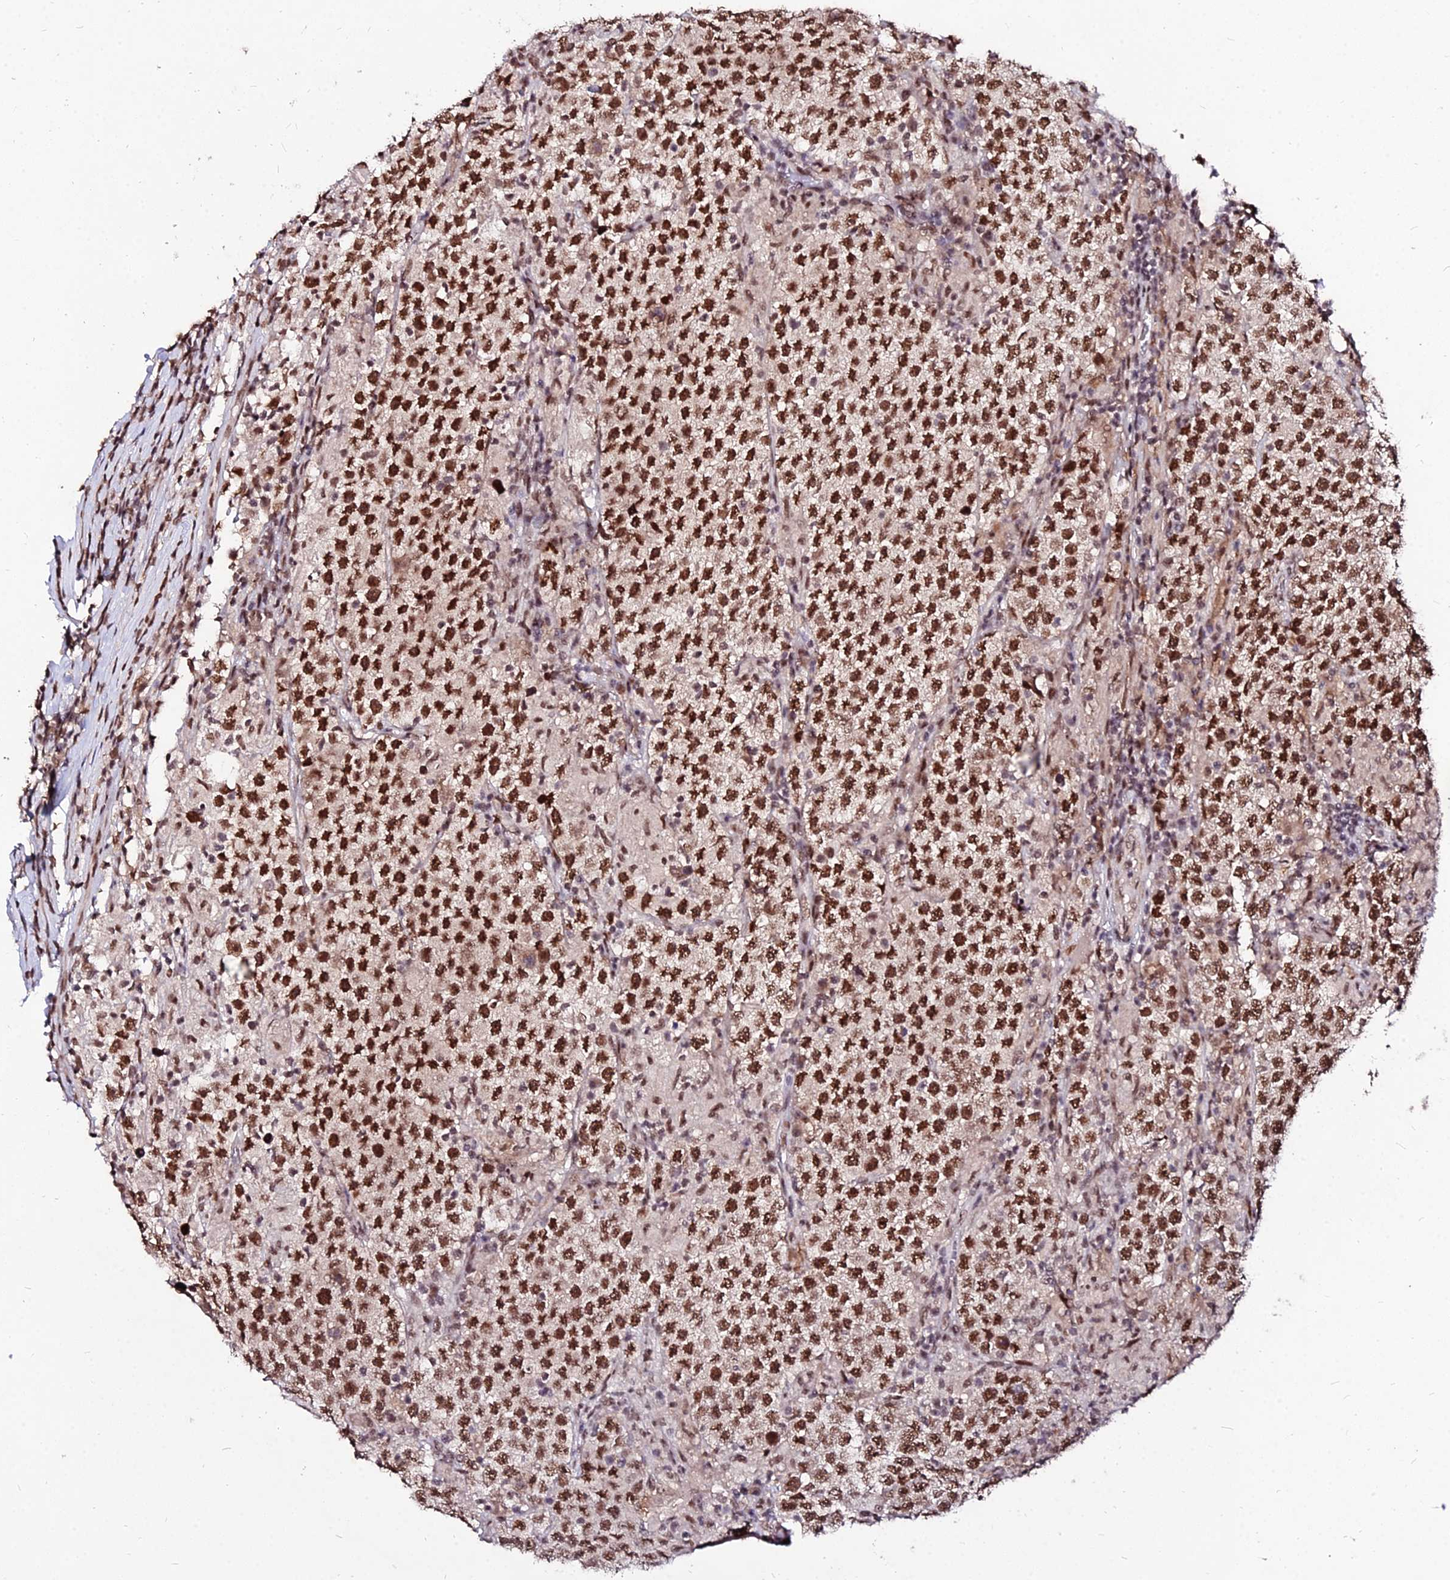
{"staining": {"intensity": "strong", "quantity": ">75%", "location": "nuclear"}, "tissue": "testis cancer", "cell_type": "Tumor cells", "image_type": "cancer", "snomed": [{"axis": "morphology", "description": "Normal tissue, NOS"}, {"axis": "morphology", "description": "Urothelial carcinoma, High grade"}, {"axis": "morphology", "description": "Seminoma, NOS"}, {"axis": "morphology", "description": "Carcinoma, Embryonal, NOS"}, {"axis": "topography", "description": "Urinary bladder"}, {"axis": "topography", "description": "Testis"}], "caption": "Immunohistochemistry (IHC) (DAB) staining of testis cancer reveals strong nuclear protein positivity in about >75% of tumor cells.", "gene": "ZBED4", "patient": {"sex": "male", "age": 41}}